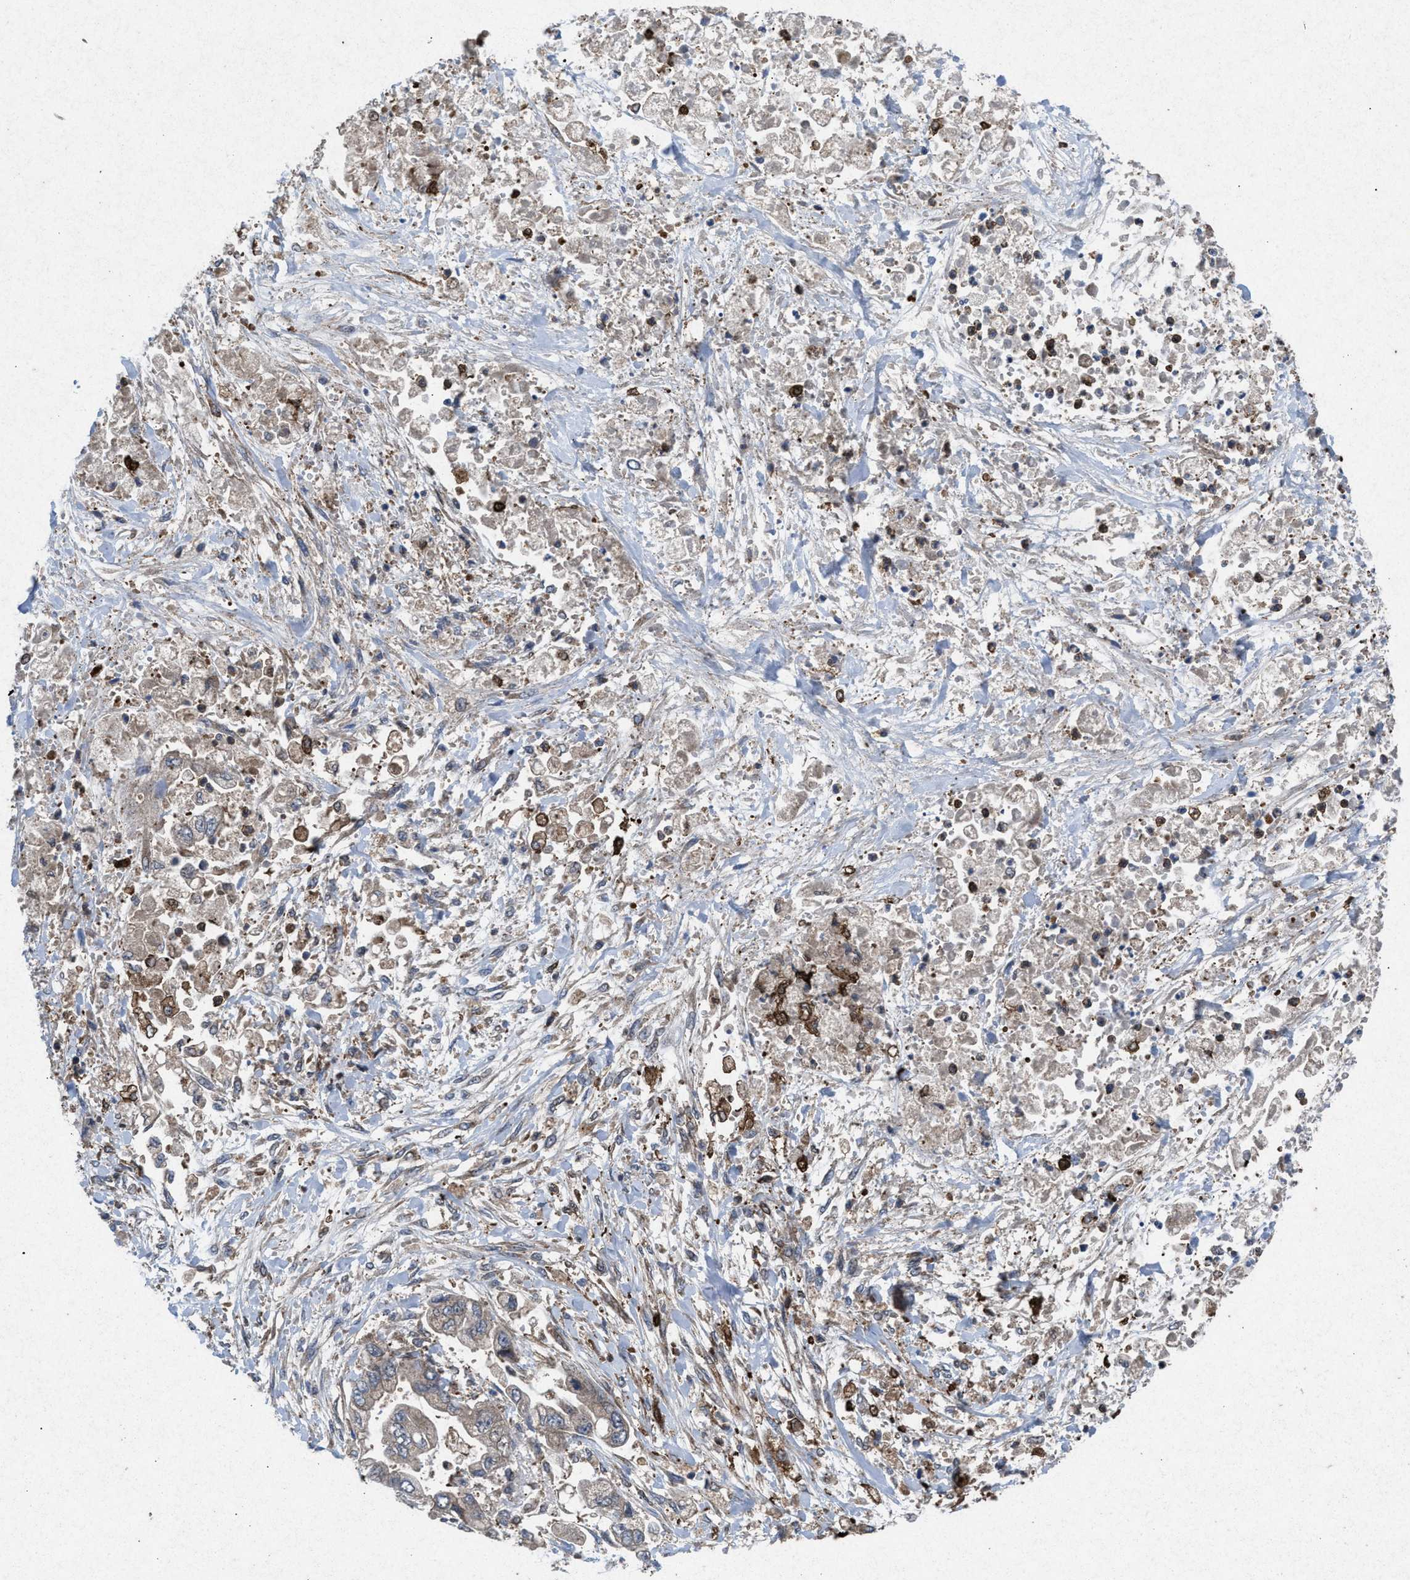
{"staining": {"intensity": "weak", "quantity": "25%-75%", "location": "cytoplasmic/membranous"}, "tissue": "stomach cancer", "cell_type": "Tumor cells", "image_type": "cancer", "snomed": [{"axis": "morphology", "description": "Normal tissue, NOS"}, {"axis": "morphology", "description": "Adenocarcinoma, NOS"}, {"axis": "topography", "description": "Stomach"}], "caption": "Immunohistochemistry (IHC) micrograph of neoplastic tissue: stomach adenocarcinoma stained using IHC reveals low levels of weak protein expression localized specifically in the cytoplasmic/membranous of tumor cells, appearing as a cytoplasmic/membranous brown color.", "gene": "MSI2", "patient": {"sex": "male", "age": 62}}